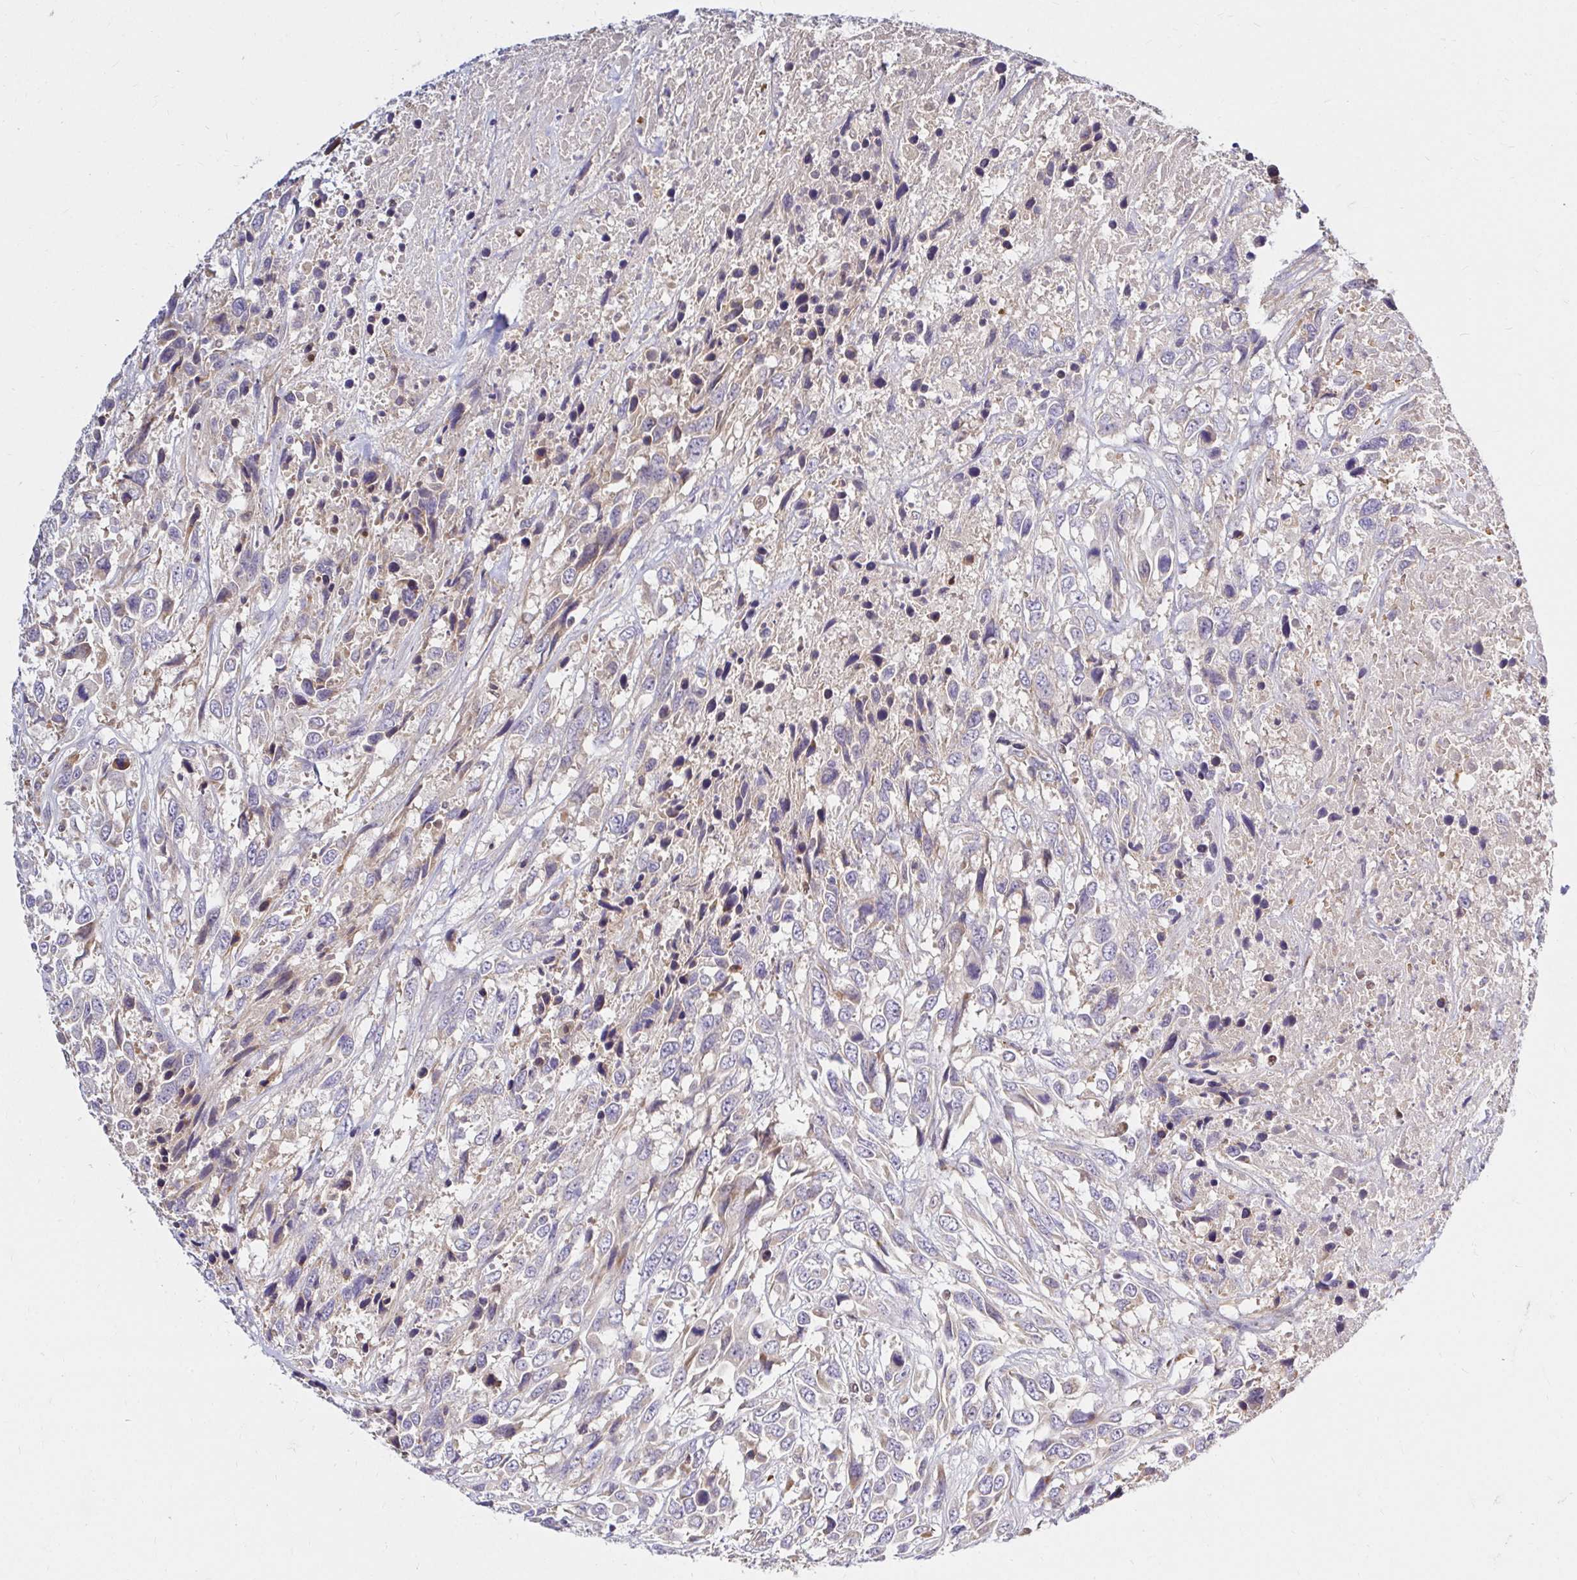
{"staining": {"intensity": "negative", "quantity": "none", "location": "none"}, "tissue": "urothelial cancer", "cell_type": "Tumor cells", "image_type": "cancer", "snomed": [{"axis": "morphology", "description": "Urothelial carcinoma, High grade"}, {"axis": "topography", "description": "Urinary bladder"}], "caption": "The immunohistochemistry (IHC) image has no significant expression in tumor cells of urothelial cancer tissue. Nuclei are stained in blue.", "gene": "ARHGEF37", "patient": {"sex": "female", "age": 70}}